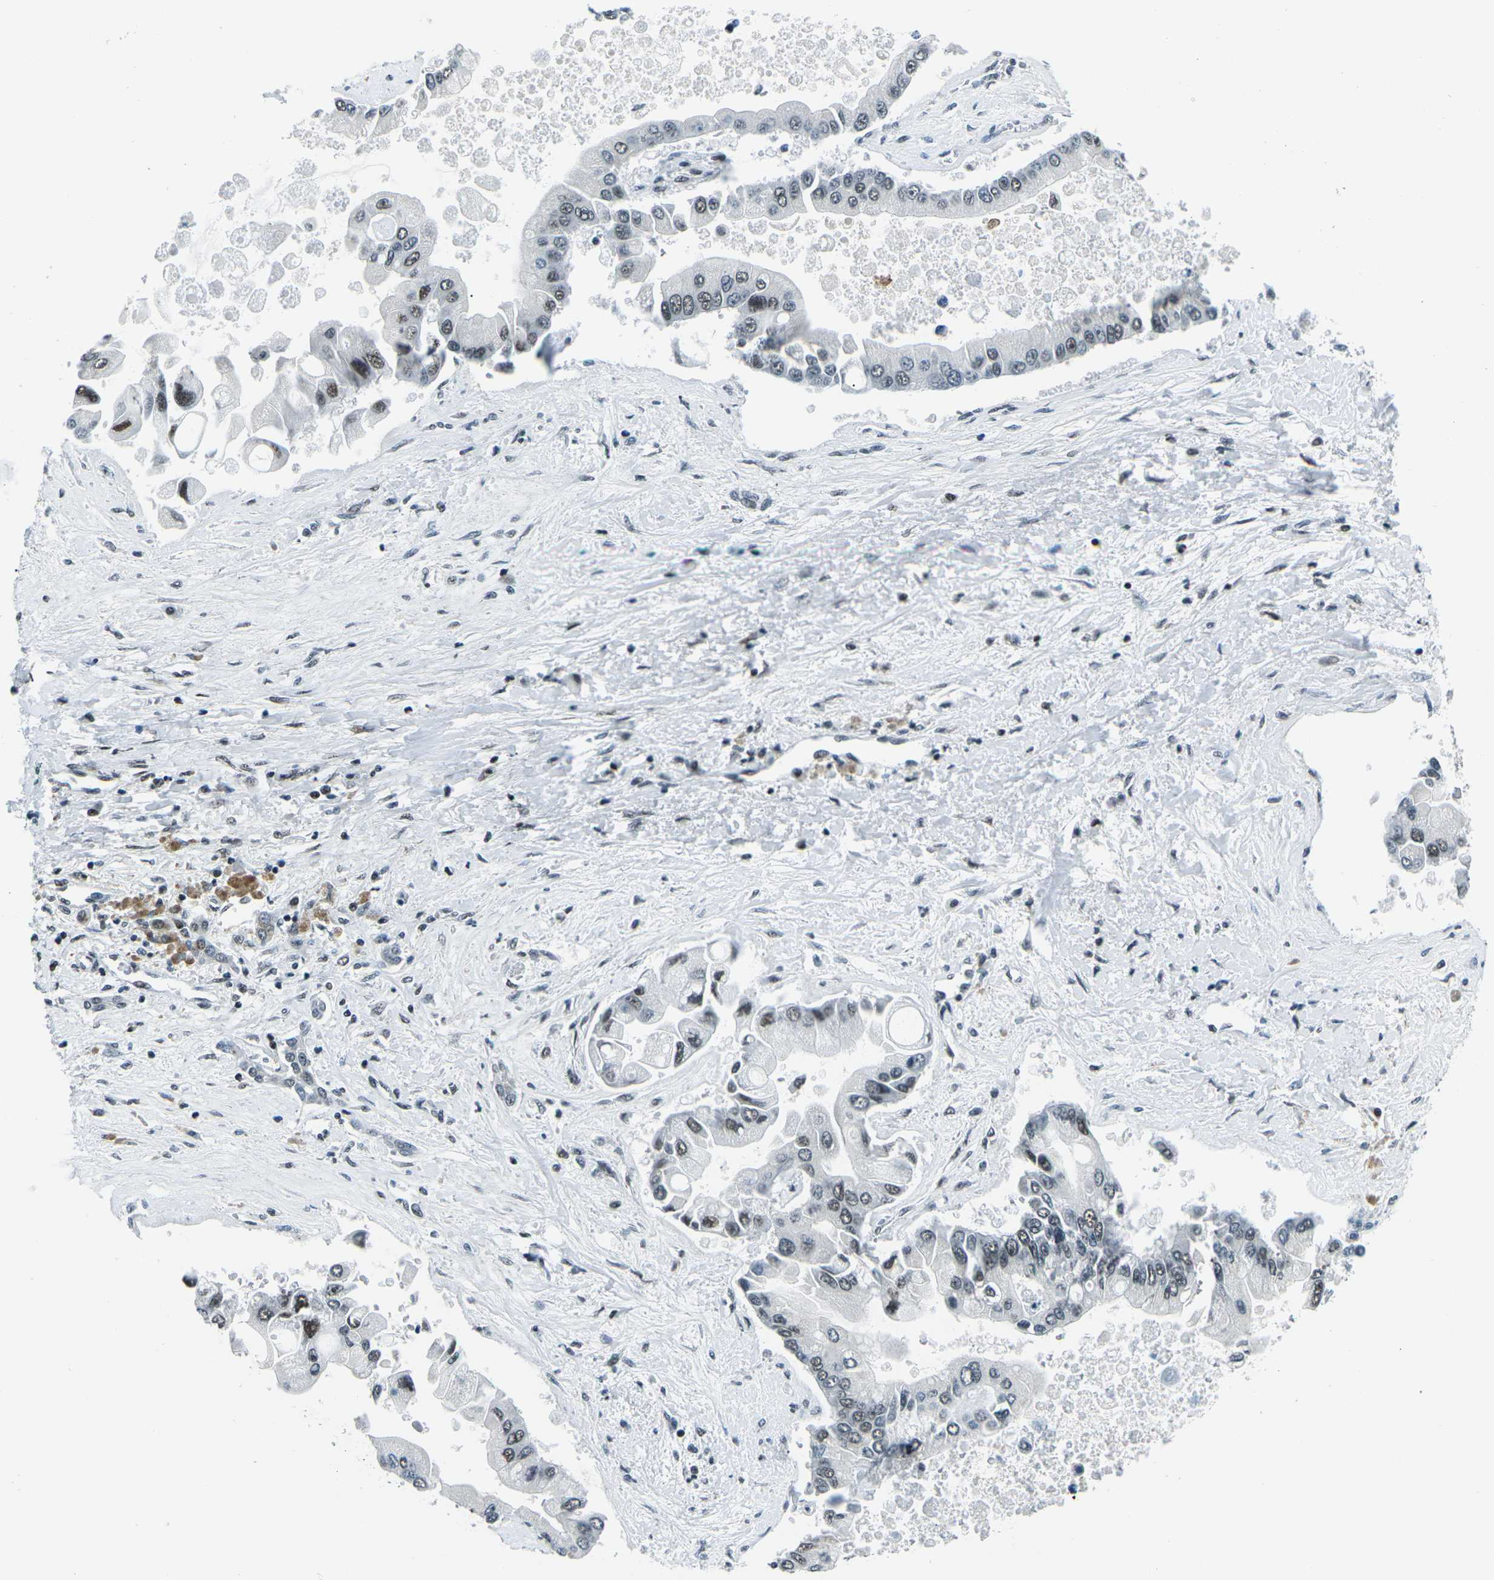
{"staining": {"intensity": "weak", "quantity": ">75%", "location": "nuclear"}, "tissue": "liver cancer", "cell_type": "Tumor cells", "image_type": "cancer", "snomed": [{"axis": "morphology", "description": "Cholangiocarcinoma"}, {"axis": "topography", "description": "Liver"}], "caption": "Immunohistochemistry (IHC) image of neoplastic tissue: cholangiocarcinoma (liver) stained using immunohistochemistry demonstrates low levels of weak protein expression localized specifically in the nuclear of tumor cells, appearing as a nuclear brown color.", "gene": "RBL2", "patient": {"sex": "male", "age": 50}}